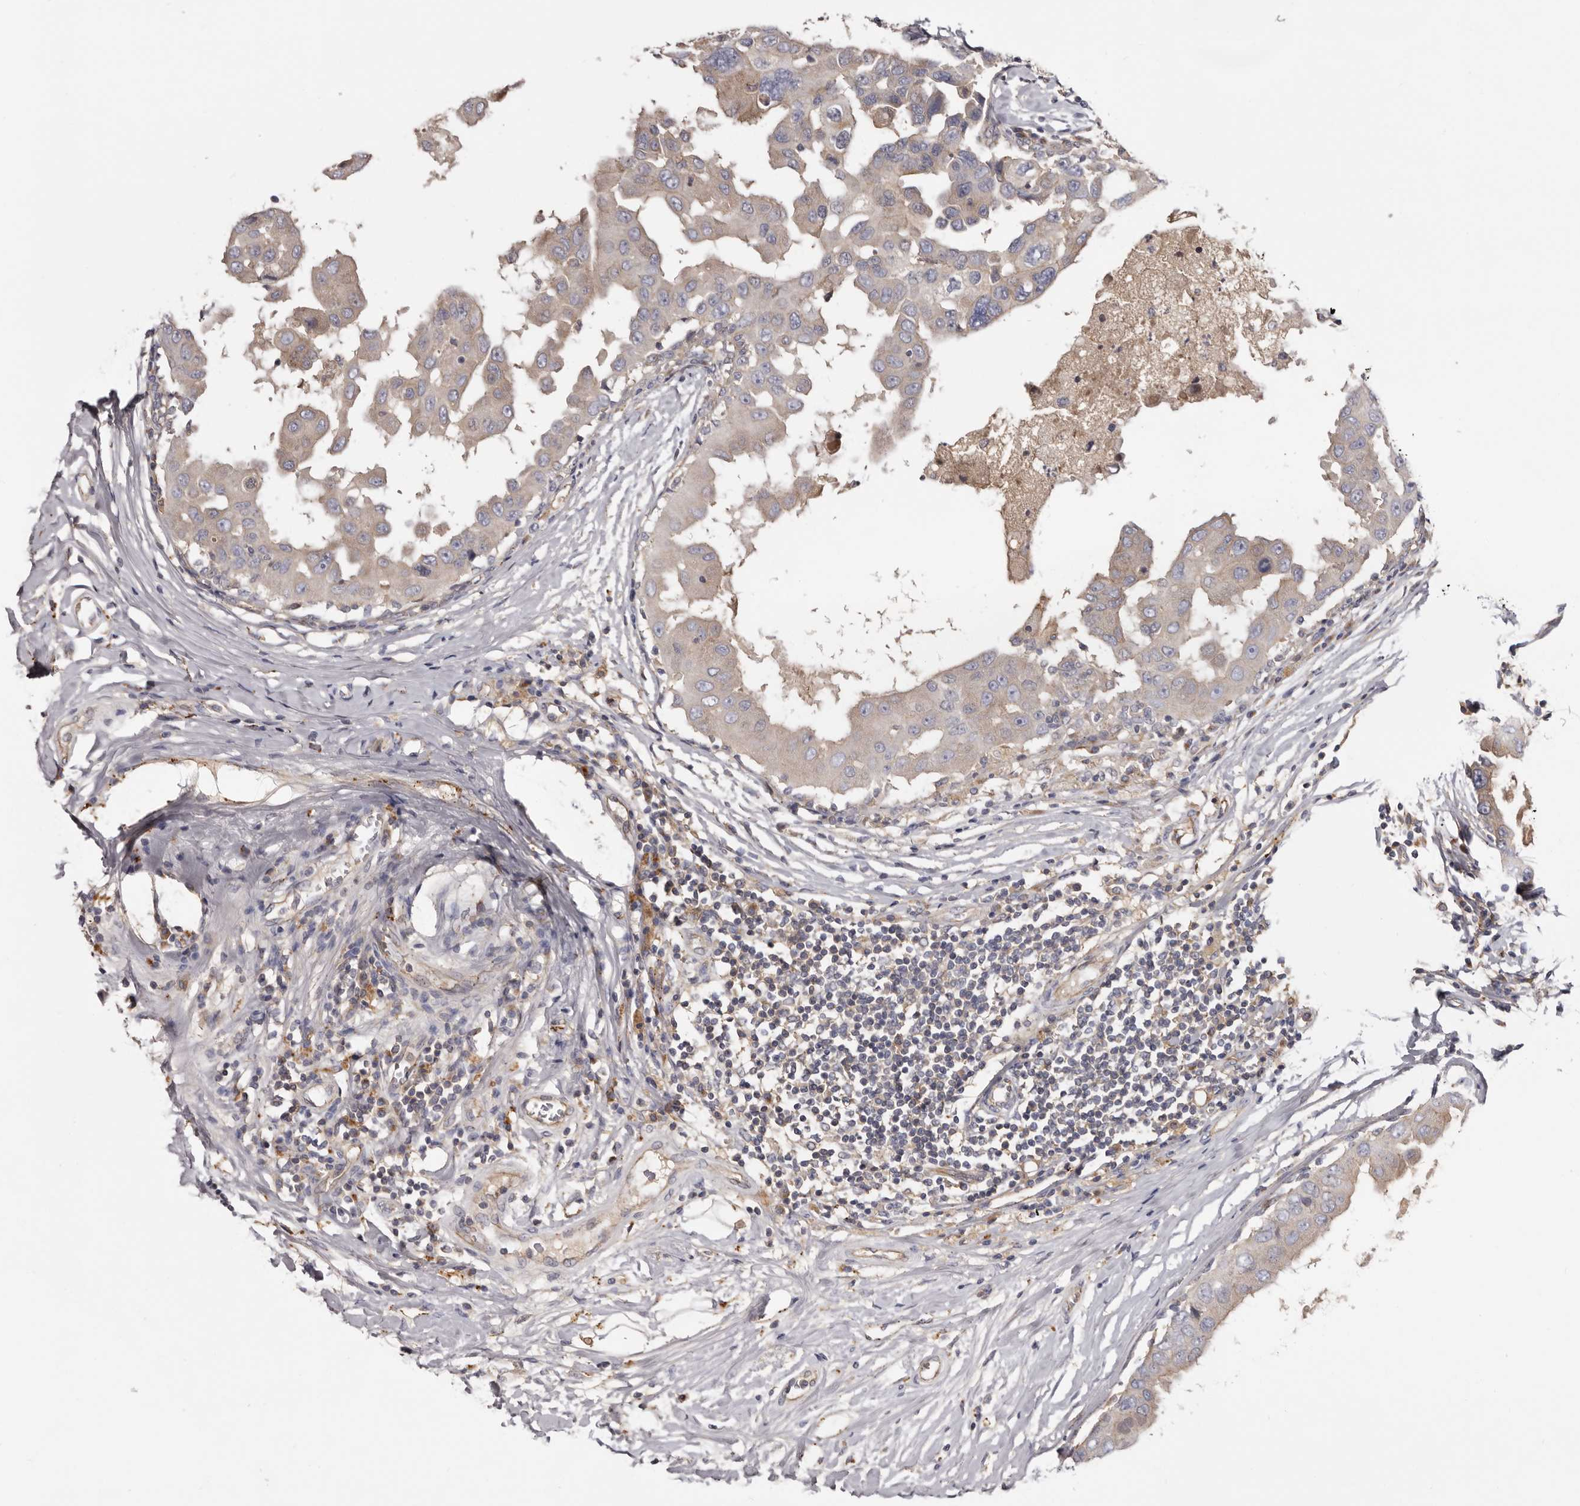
{"staining": {"intensity": "weak", "quantity": "25%-75%", "location": "cytoplasmic/membranous"}, "tissue": "breast cancer", "cell_type": "Tumor cells", "image_type": "cancer", "snomed": [{"axis": "morphology", "description": "Duct carcinoma"}, {"axis": "topography", "description": "Breast"}], "caption": "Protein expression analysis of human breast cancer reveals weak cytoplasmic/membranous positivity in about 25%-75% of tumor cells. The staining was performed using DAB (3,3'-diaminobenzidine) to visualize the protein expression in brown, while the nuclei were stained in blue with hematoxylin (Magnification: 20x).", "gene": "INKA2", "patient": {"sex": "female", "age": 27}}